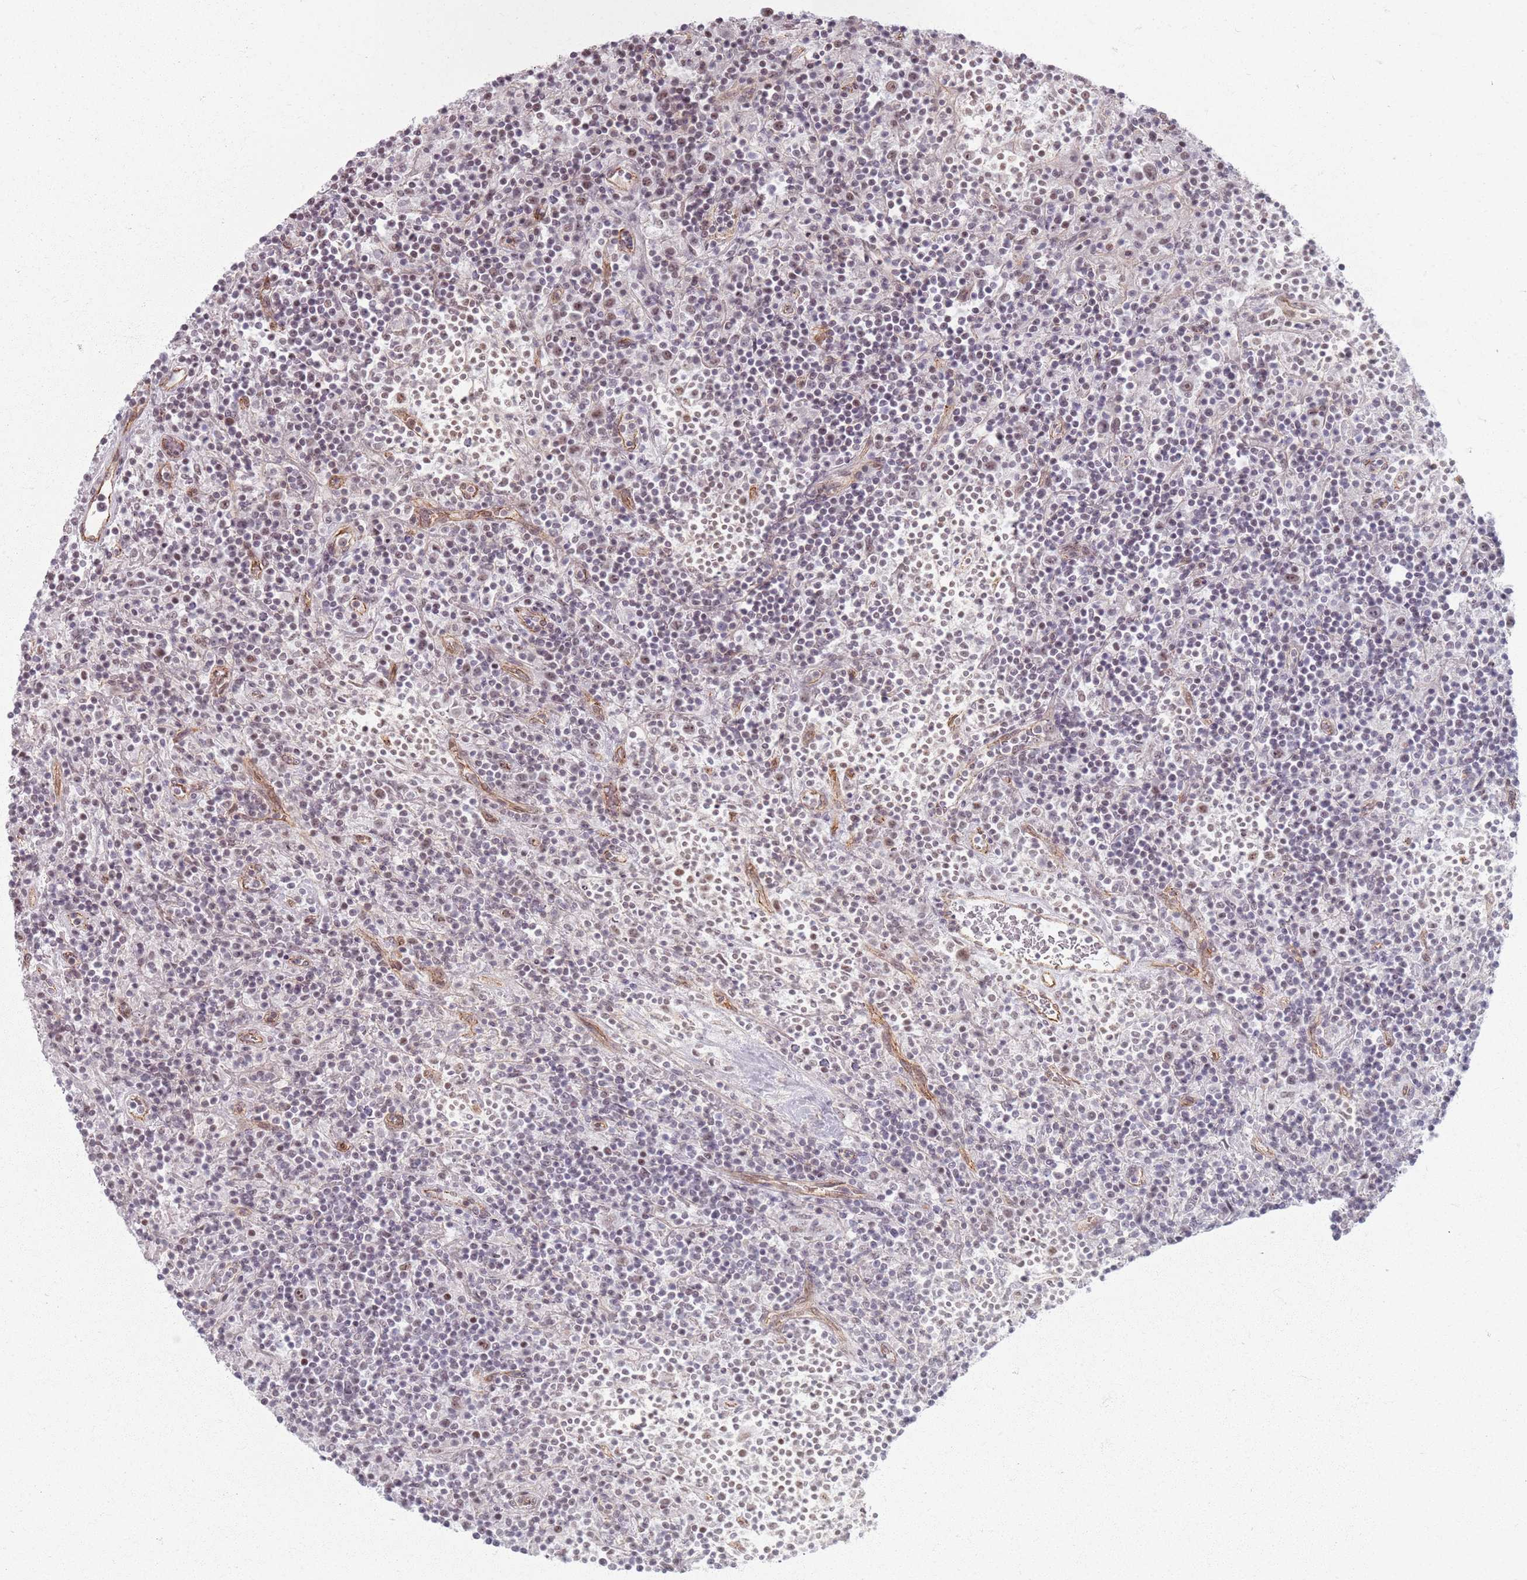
{"staining": {"intensity": "weak", "quantity": "25%-75%", "location": "nuclear"}, "tissue": "lymphoma", "cell_type": "Tumor cells", "image_type": "cancer", "snomed": [{"axis": "morphology", "description": "Hodgkin's disease, NOS"}, {"axis": "topography", "description": "Lymph node"}], "caption": "This is a histology image of IHC staining of Hodgkin's disease, which shows weak positivity in the nuclear of tumor cells.", "gene": "KCNA5", "patient": {"sex": "male", "age": 70}}